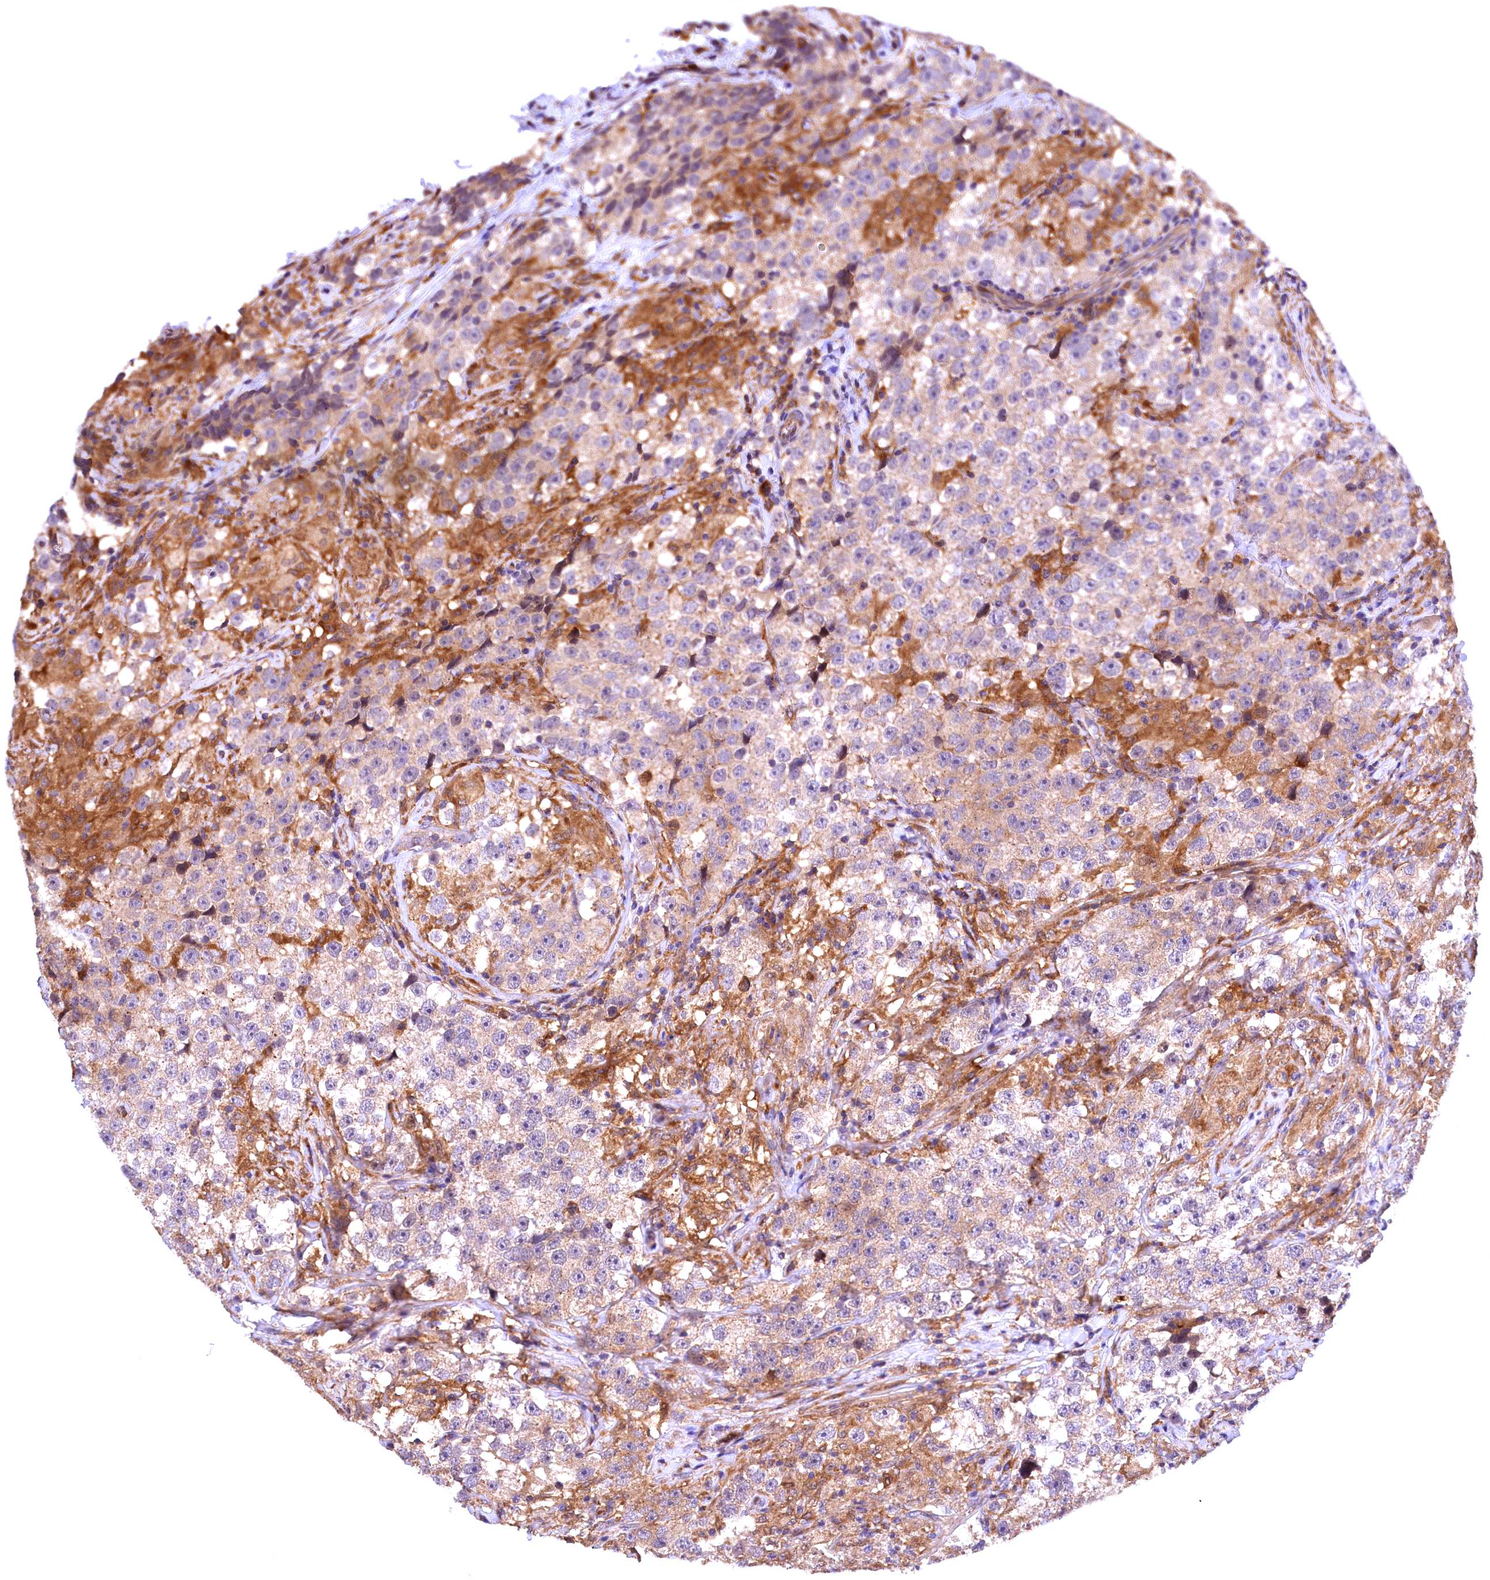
{"staining": {"intensity": "weak", "quantity": ">75%", "location": "cytoplasmic/membranous"}, "tissue": "testis cancer", "cell_type": "Tumor cells", "image_type": "cancer", "snomed": [{"axis": "morphology", "description": "Seminoma, NOS"}, {"axis": "topography", "description": "Testis"}], "caption": "Immunohistochemical staining of human testis cancer (seminoma) displays low levels of weak cytoplasmic/membranous protein expression in about >75% of tumor cells.", "gene": "NAIP", "patient": {"sex": "male", "age": 46}}